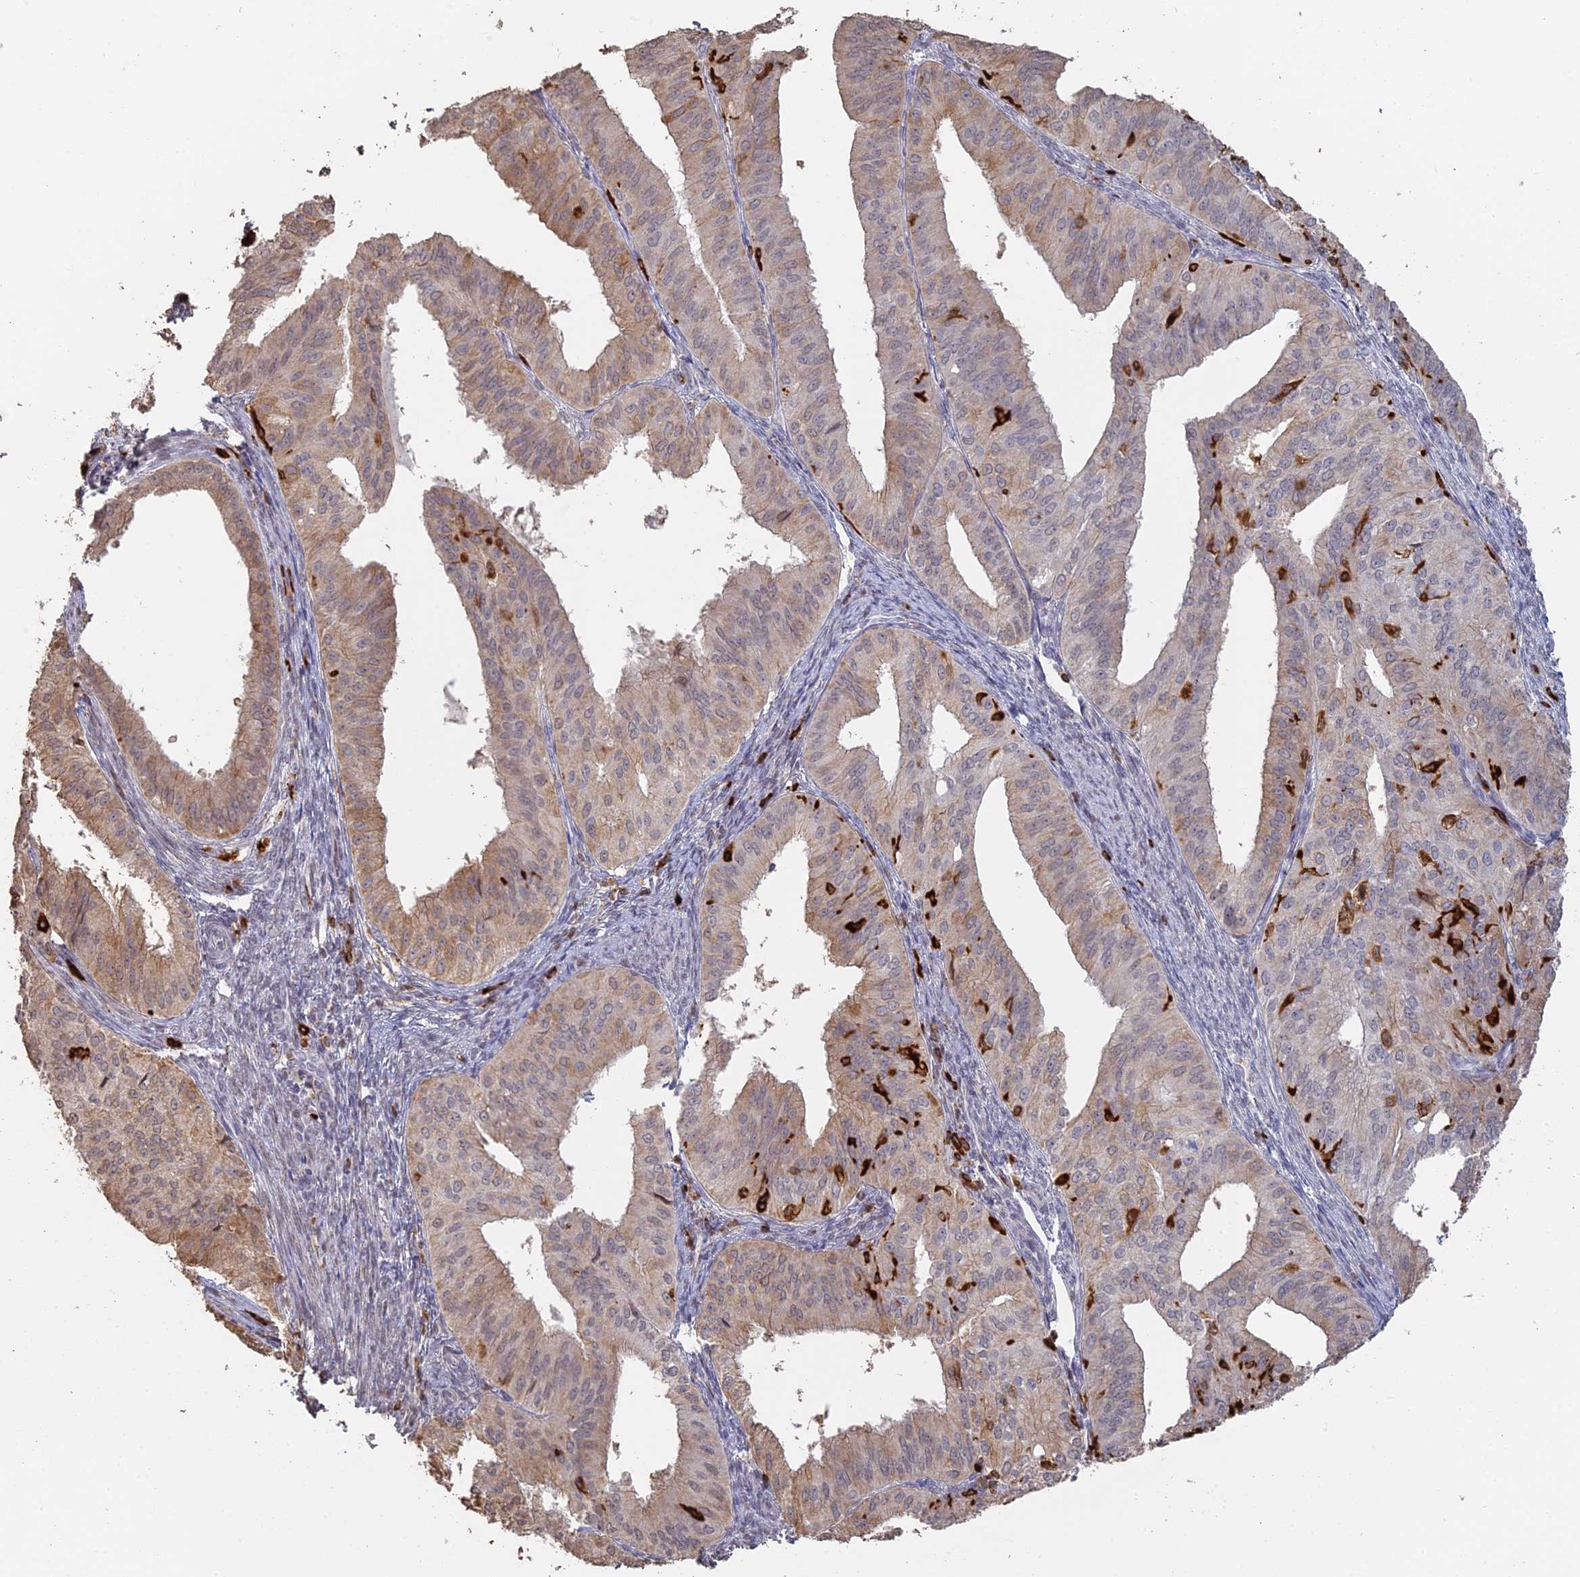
{"staining": {"intensity": "weak", "quantity": "25%-75%", "location": "cytoplasmic/membranous"}, "tissue": "endometrial cancer", "cell_type": "Tumor cells", "image_type": "cancer", "snomed": [{"axis": "morphology", "description": "Adenocarcinoma, NOS"}, {"axis": "topography", "description": "Endometrium"}], "caption": "Brown immunohistochemical staining in human adenocarcinoma (endometrial) demonstrates weak cytoplasmic/membranous staining in about 25%-75% of tumor cells. The staining was performed using DAB to visualize the protein expression in brown, while the nuclei were stained in blue with hematoxylin (Magnification: 20x).", "gene": "APOBR", "patient": {"sex": "female", "age": 50}}